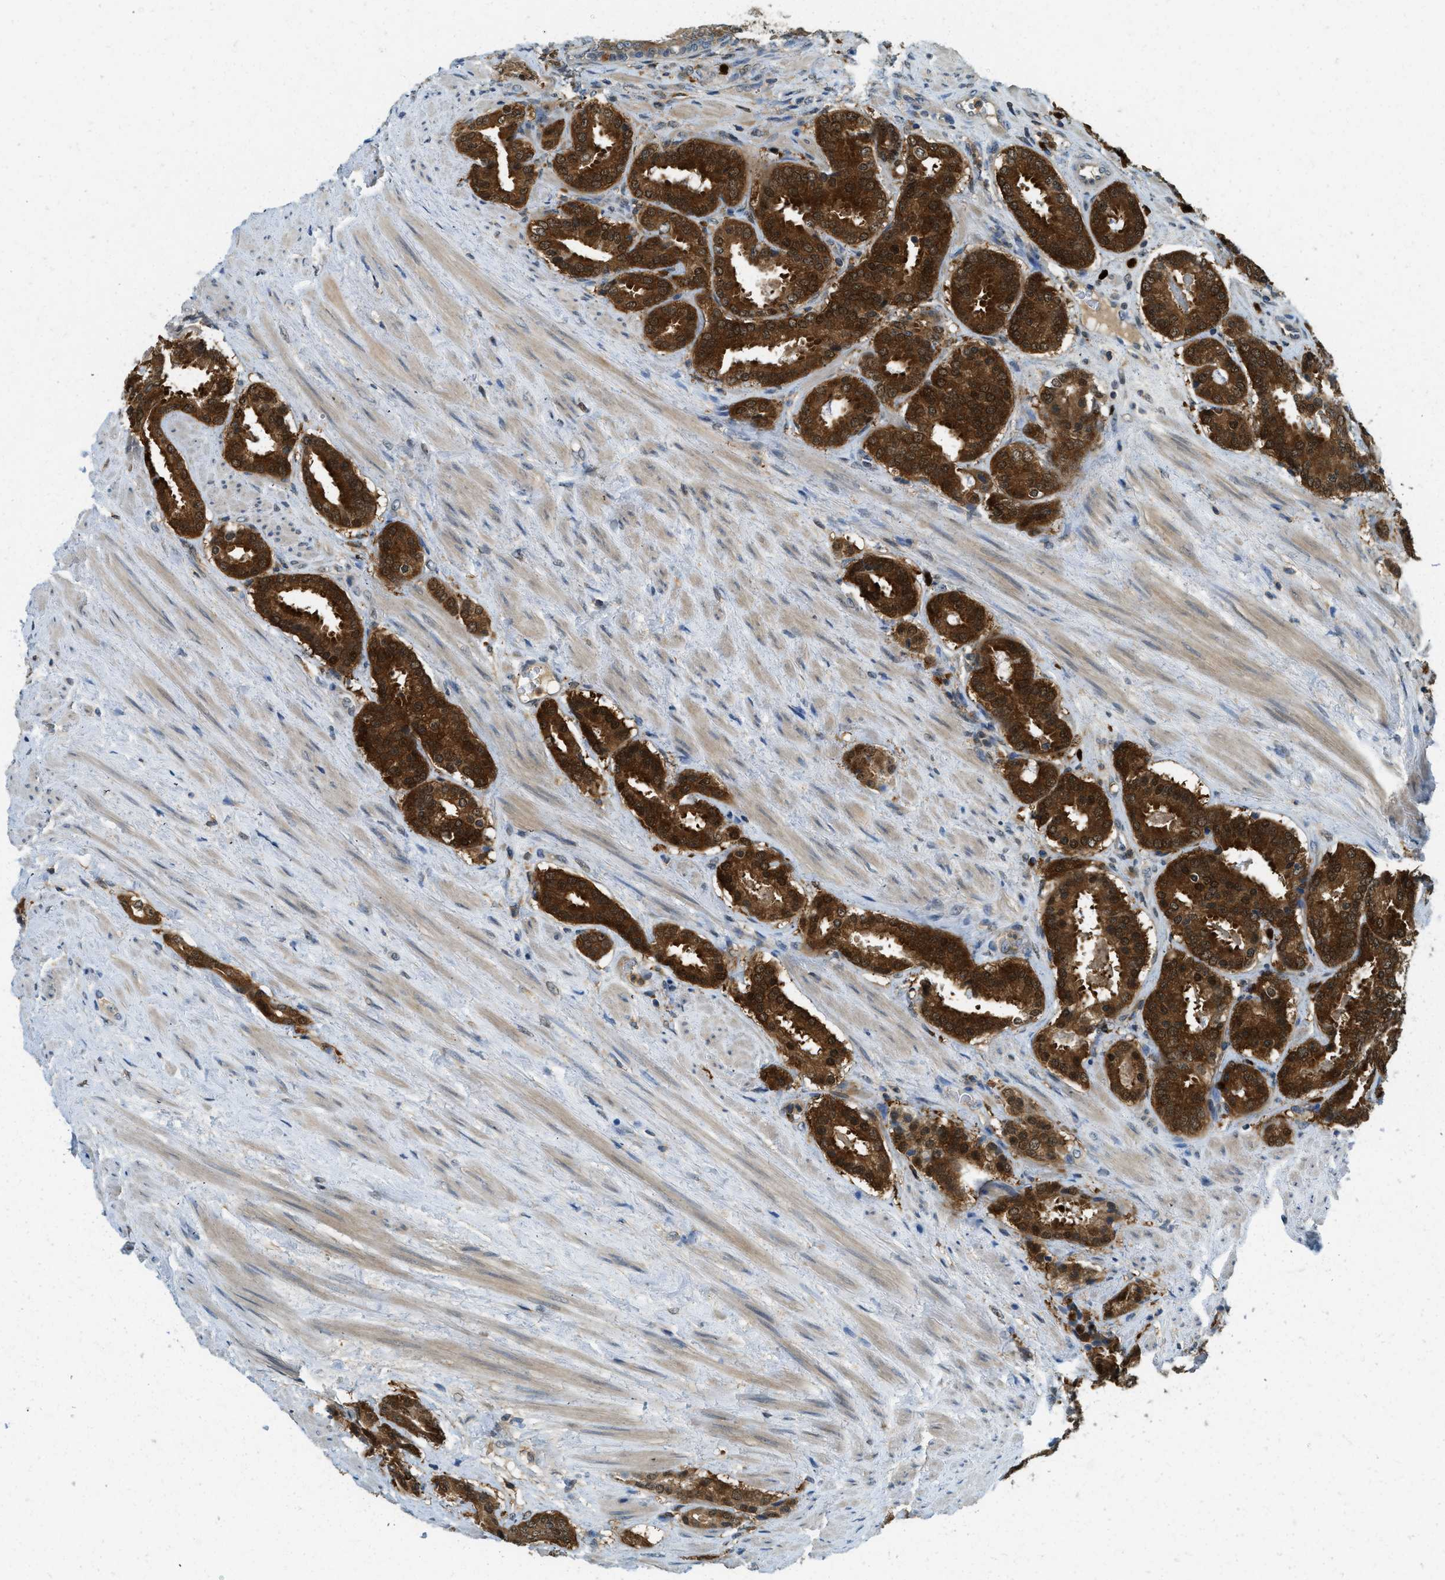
{"staining": {"intensity": "strong", "quantity": ">75%", "location": "cytoplasmic/membranous,nuclear"}, "tissue": "prostate cancer", "cell_type": "Tumor cells", "image_type": "cancer", "snomed": [{"axis": "morphology", "description": "Adenocarcinoma, Low grade"}, {"axis": "topography", "description": "Prostate"}], "caption": "Protein analysis of prostate cancer tissue exhibits strong cytoplasmic/membranous and nuclear positivity in about >75% of tumor cells.", "gene": "GMPPB", "patient": {"sex": "male", "age": 69}}